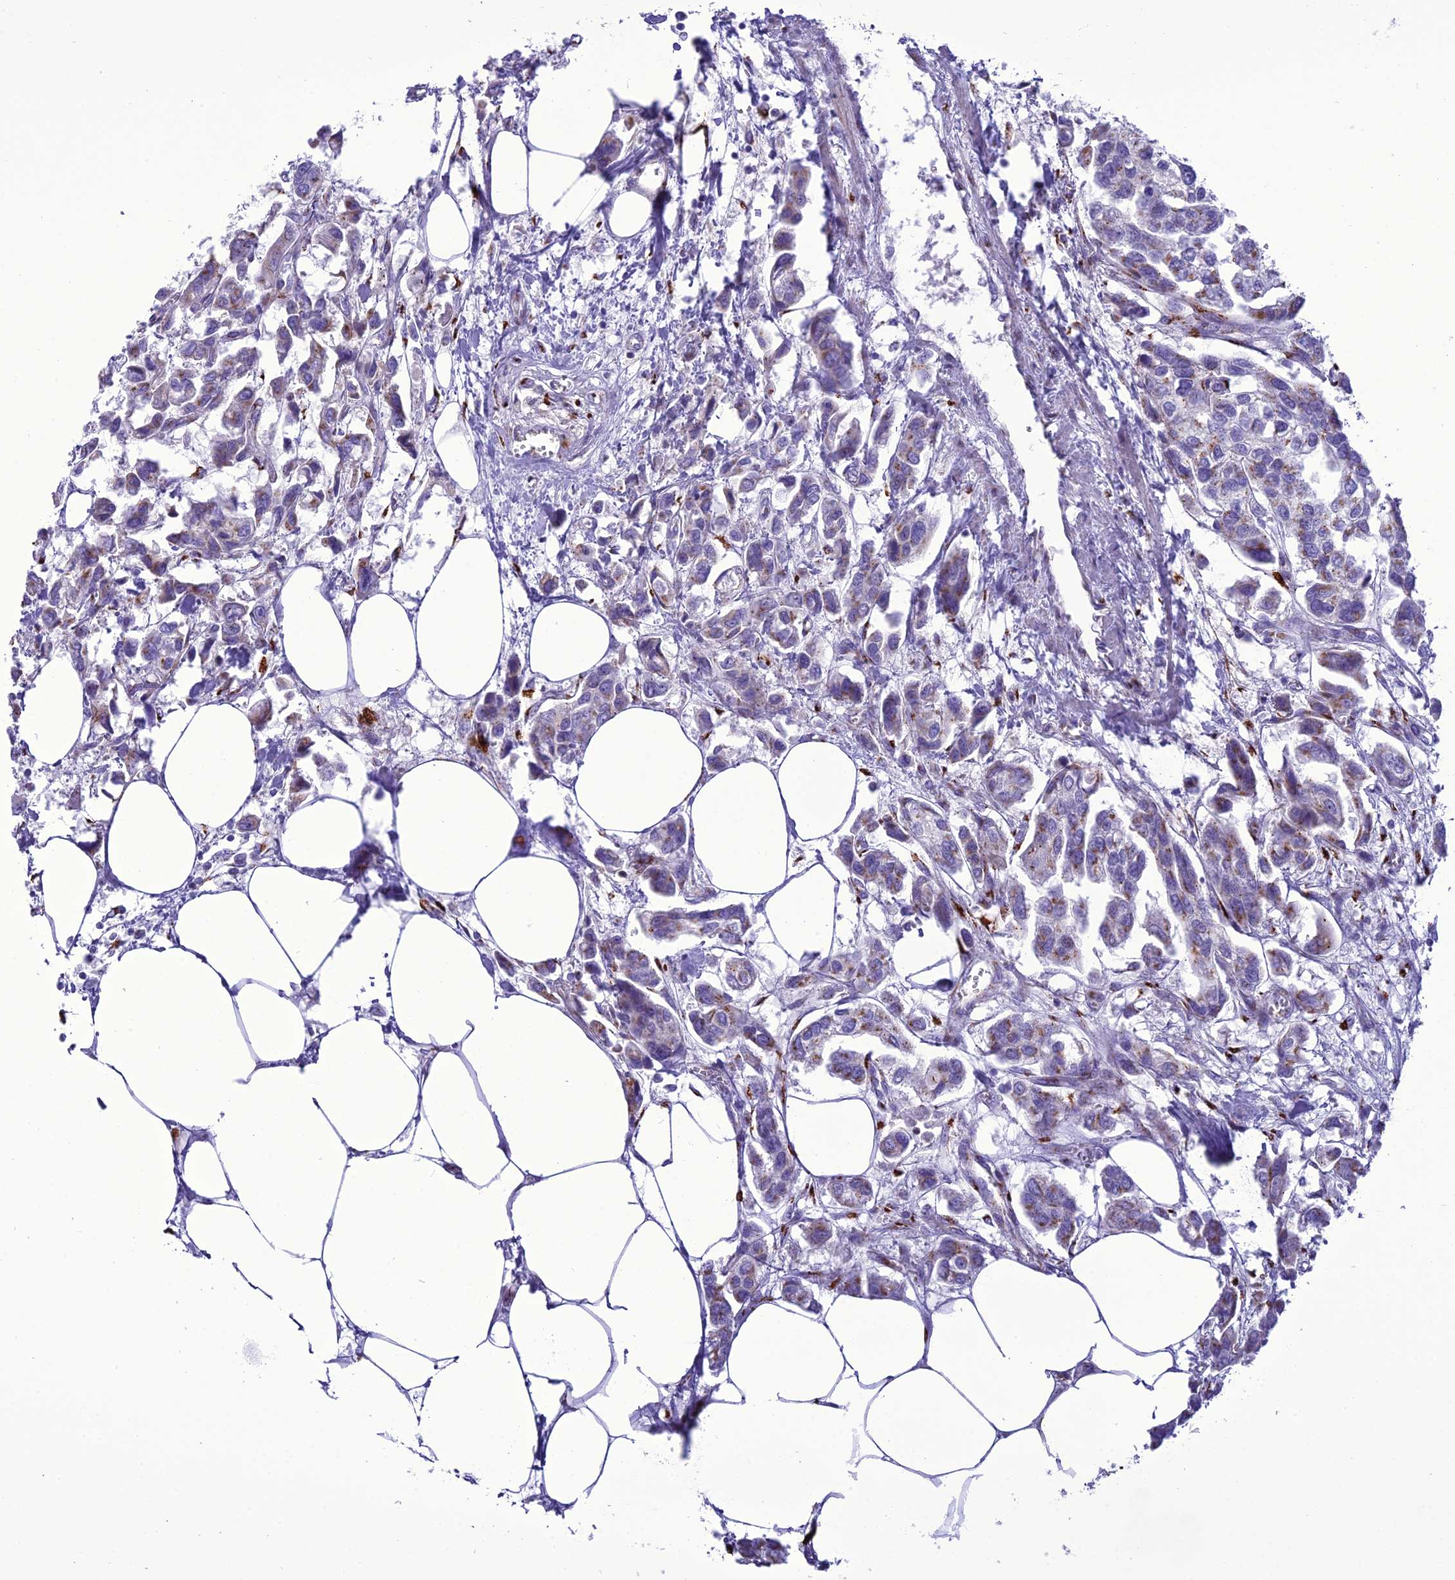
{"staining": {"intensity": "moderate", "quantity": "25%-75%", "location": "cytoplasmic/membranous"}, "tissue": "urothelial cancer", "cell_type": "Tumor cells", "image_type": "cancer", "snomed": [{"axis": "morphology", "description": "Urothelial carcinoma, High grade"}, {"axis": "topography", "description": "Urinary bladder"}], "caption": "Protein staining displays moderate cytoplasmic/membranous expression in about 25%-75% of tumor cells in urothelial carcinoma (high-grade).", "gene": "GOLM2", "patient": {"sex": "male", "age": 67}}